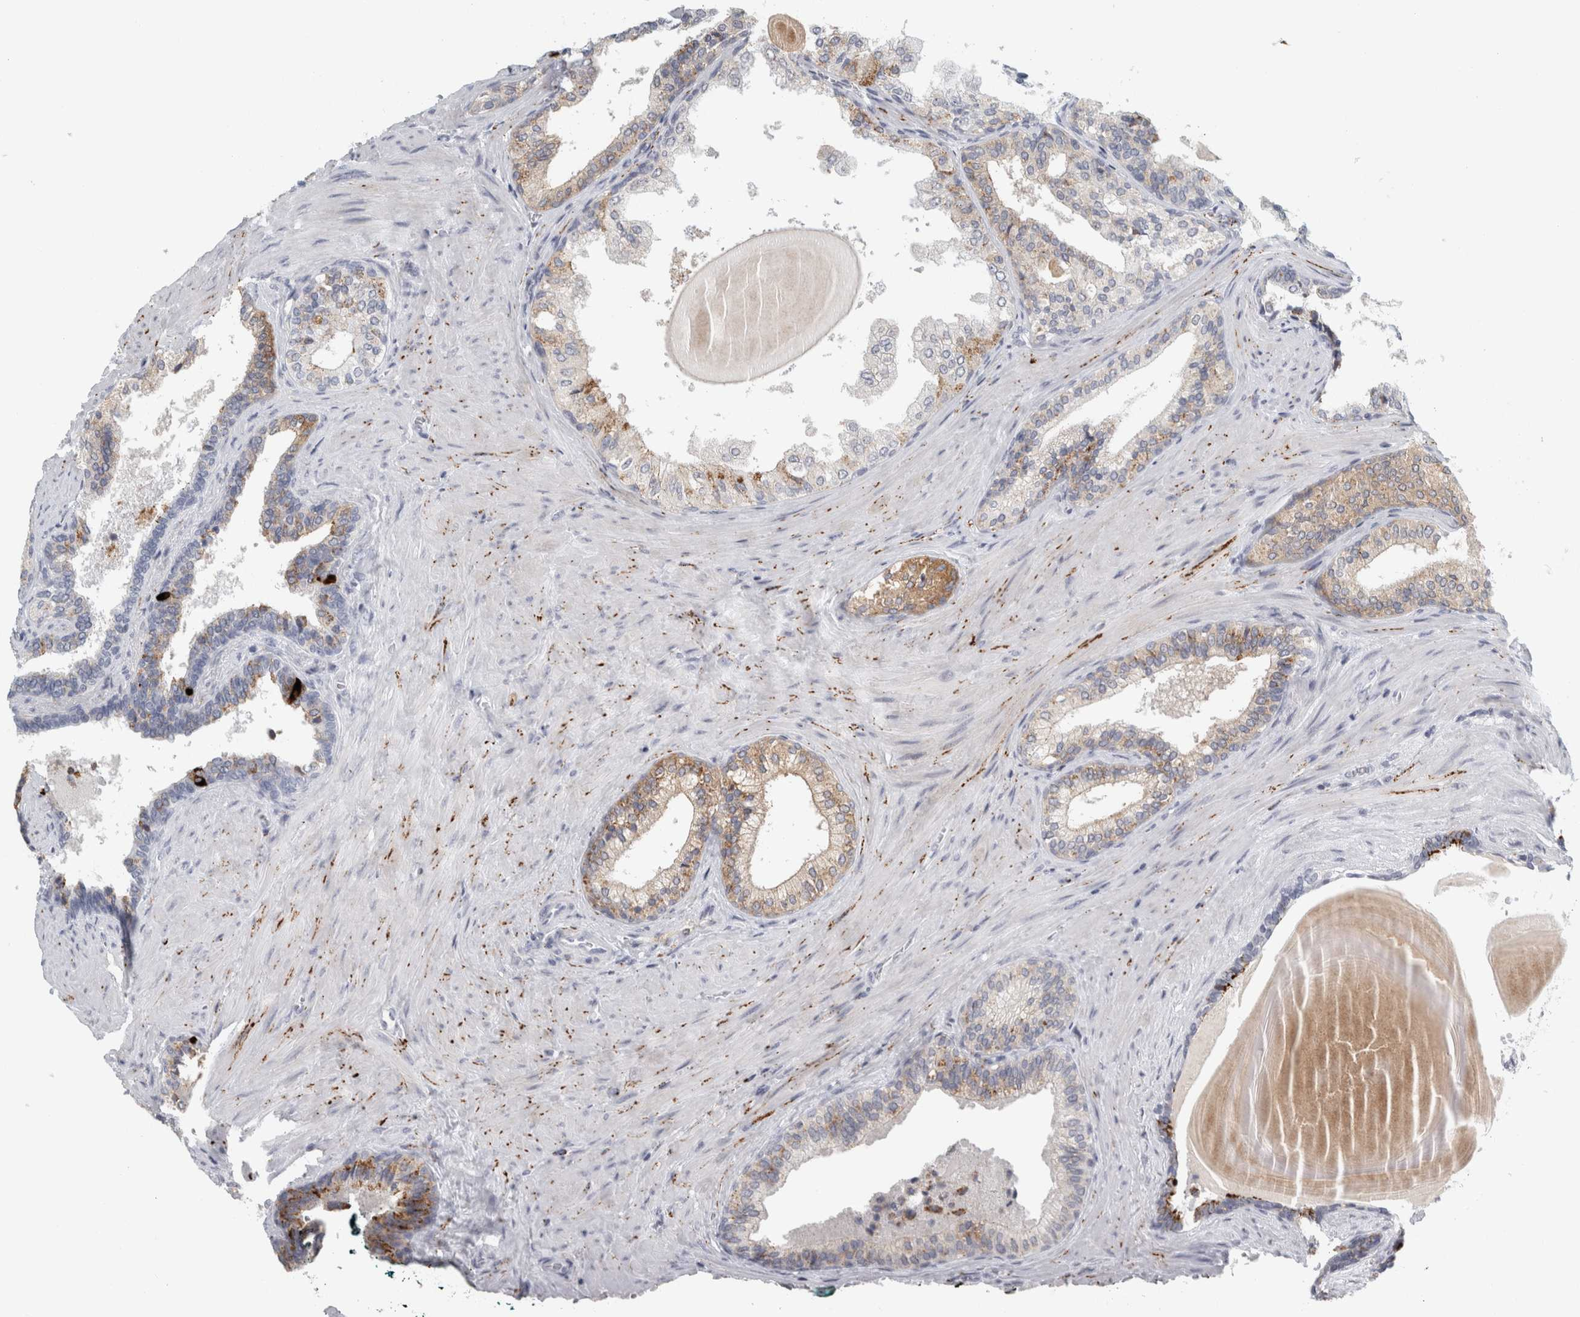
{"staining": {"intensity": "moderate", "quantity": "<25%", "location": "cytoplasmic/membranous"}, "tissue": "prostate cancer", "cell_type": "Tumor cells", "image_type": "cancer", "snomed": [{"axis": "morphology", "description": "Adenocarcinoma, Low grade"}, {"axis": "topography", "description": "Prostate"}], "caption": "The immunohistochemical stain highlights moderate cytoplasmic/membranous staining in tumor cells of prostate cancer (adenocarcinoma (low-grade)) tissue.", "gene": "CPE", "patient": {"sex": "male", "age": 60}}